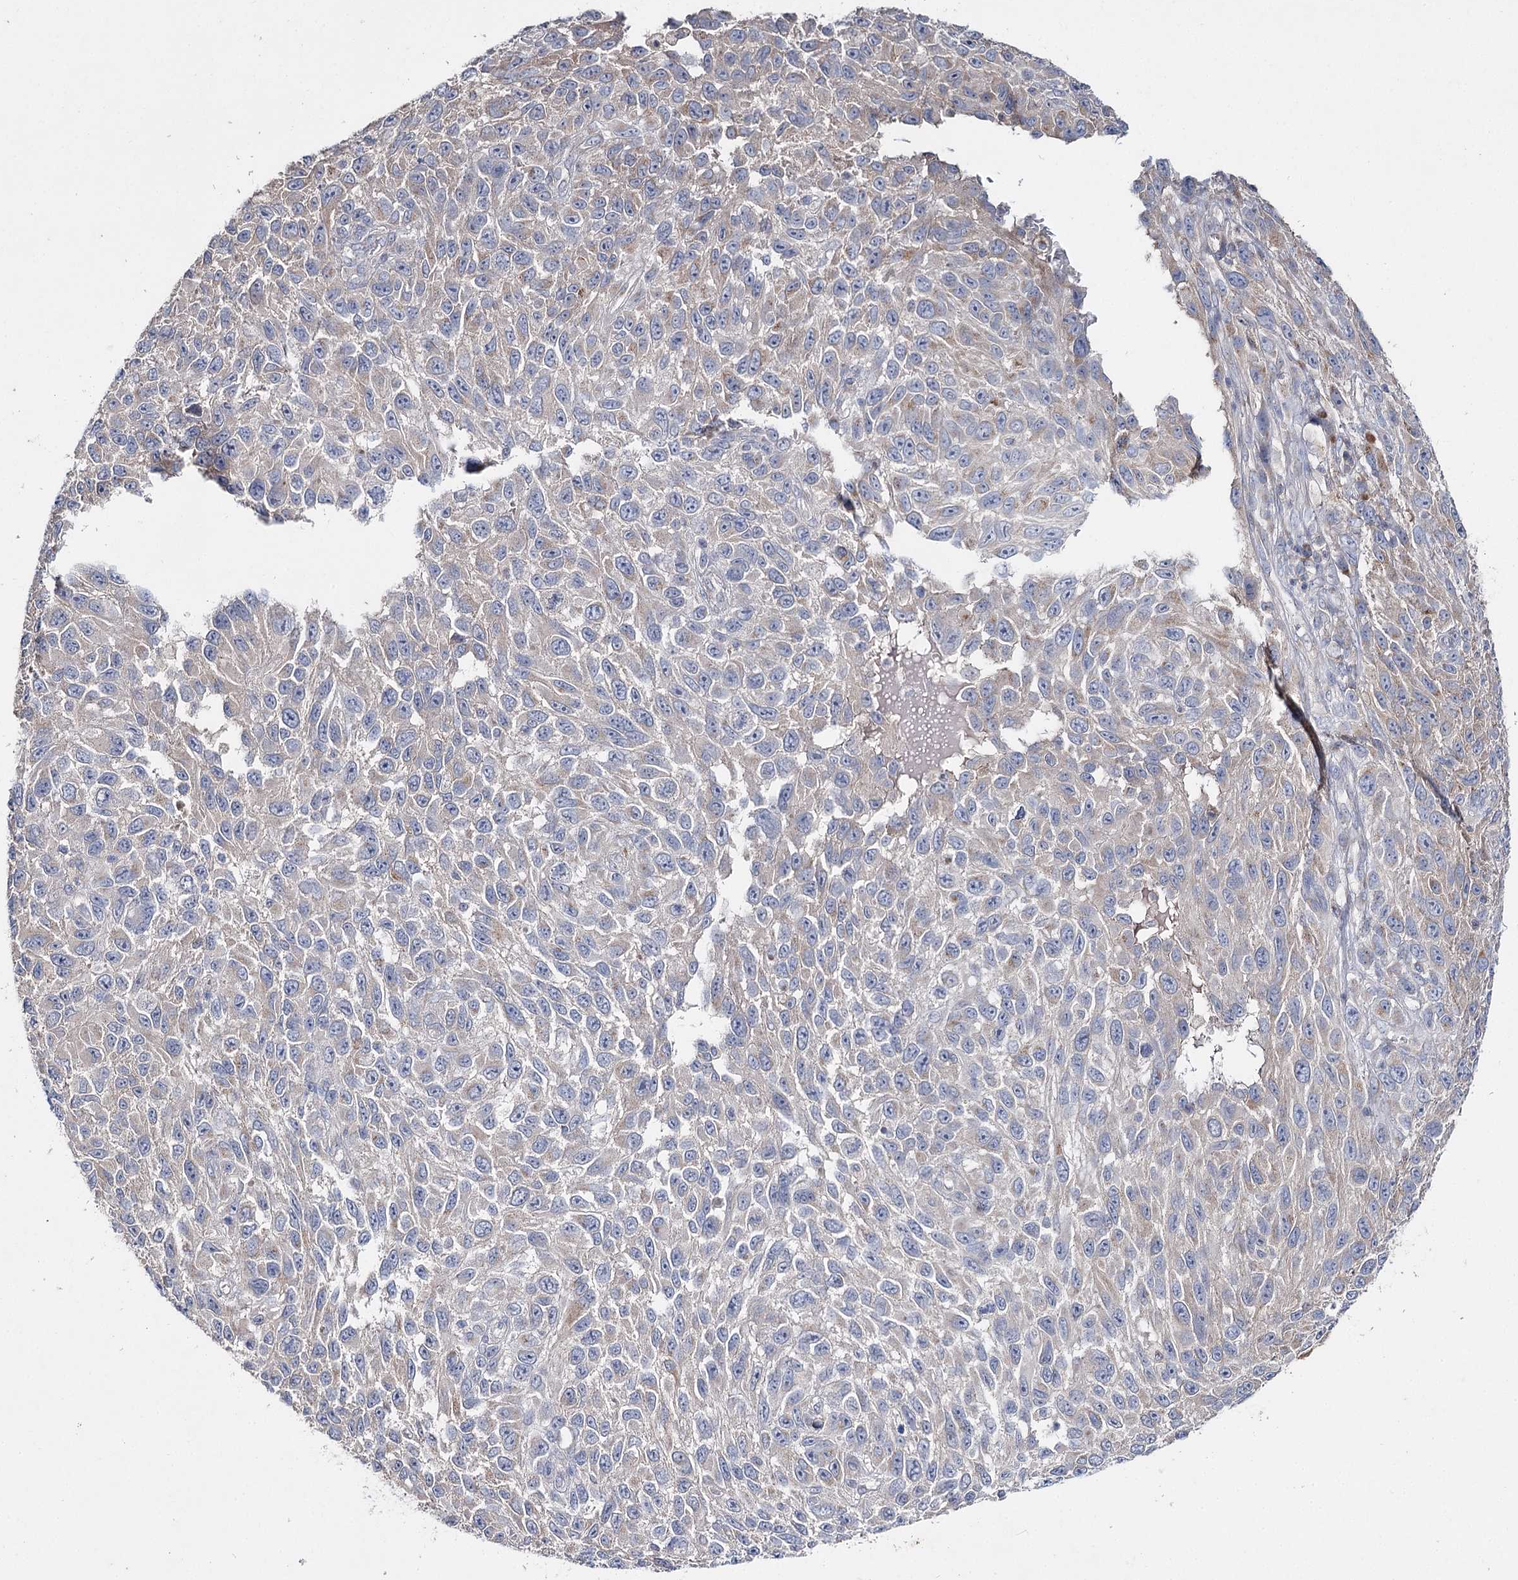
{"staining": {"intensity": "negative", "quantity": "none", "location": "none"}, "tissue": "melanoma", "cell_type": "Tumor cells", "image_type": "cancer", "snomed": [{"axis": "morphology", "description": "Malignant melanoma, NOS"}, {"axis": "topography", "description": "Skin"}], "caption": "The immunohistochemistry image has no significant positivity in tumor cells of melanoma tissue.", "gene": "IL1RAP", "patient": {"sex": "female", "age": 96}}